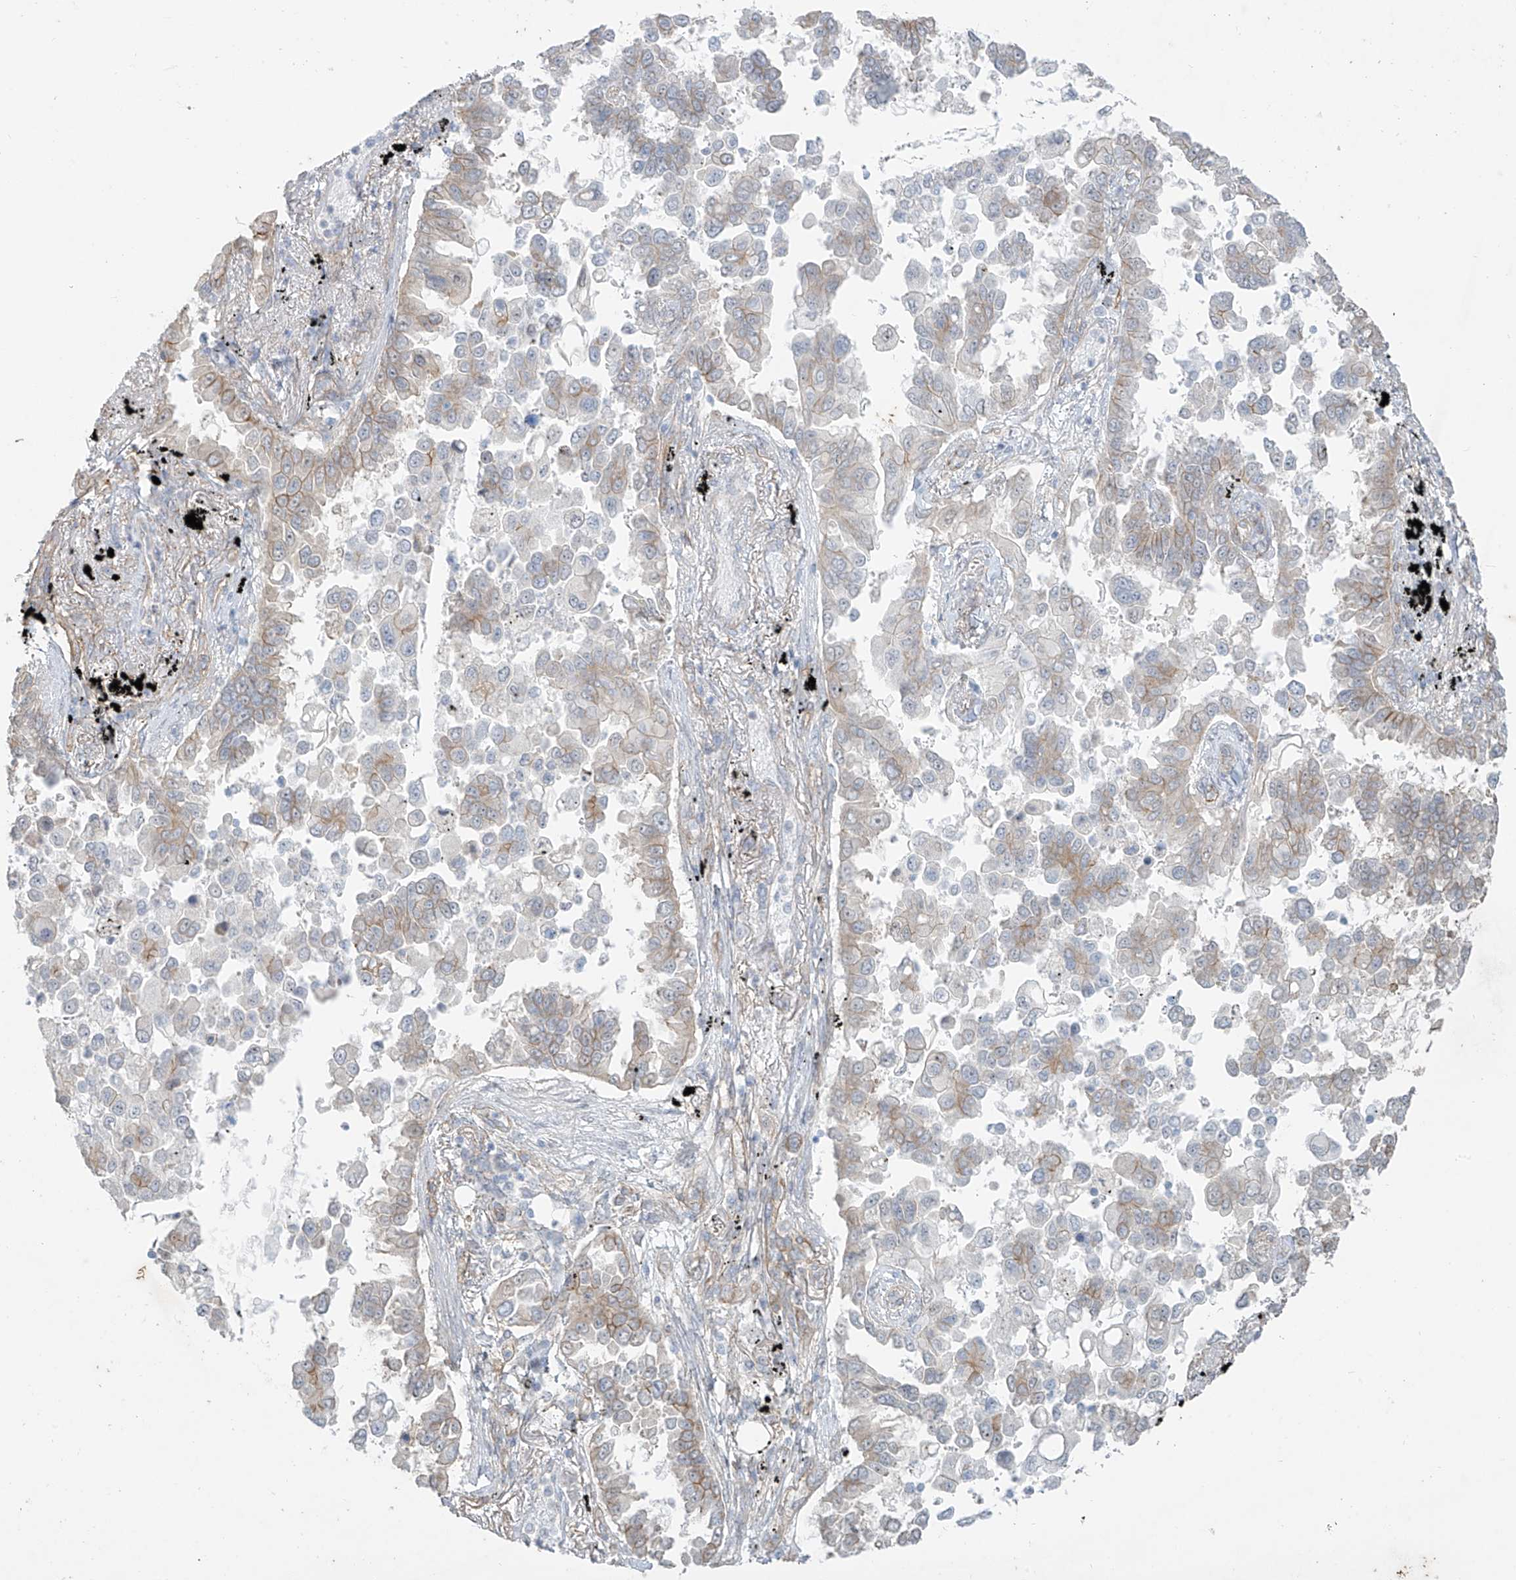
{"staining": {"intensity": "weak", "quantity": "25%-75%", "location": "cytoplasmic/membranous"}, "tissue": "lung cancer", "cell_type": "Tumor cells", "image_type": "cancer", "snomed": [{"axis": "morphology", "description": "Adenocarcinoma, NOS"}, {"axis": "topography", "description": "Lung"}], "caption": "Protein staining displays weak cytoplasmic/membranous positivity in about 25%-75% of tumor cells in lung cancer.", "gene": "TUBE1", "patient": {"sex": "female", "age": 67}}